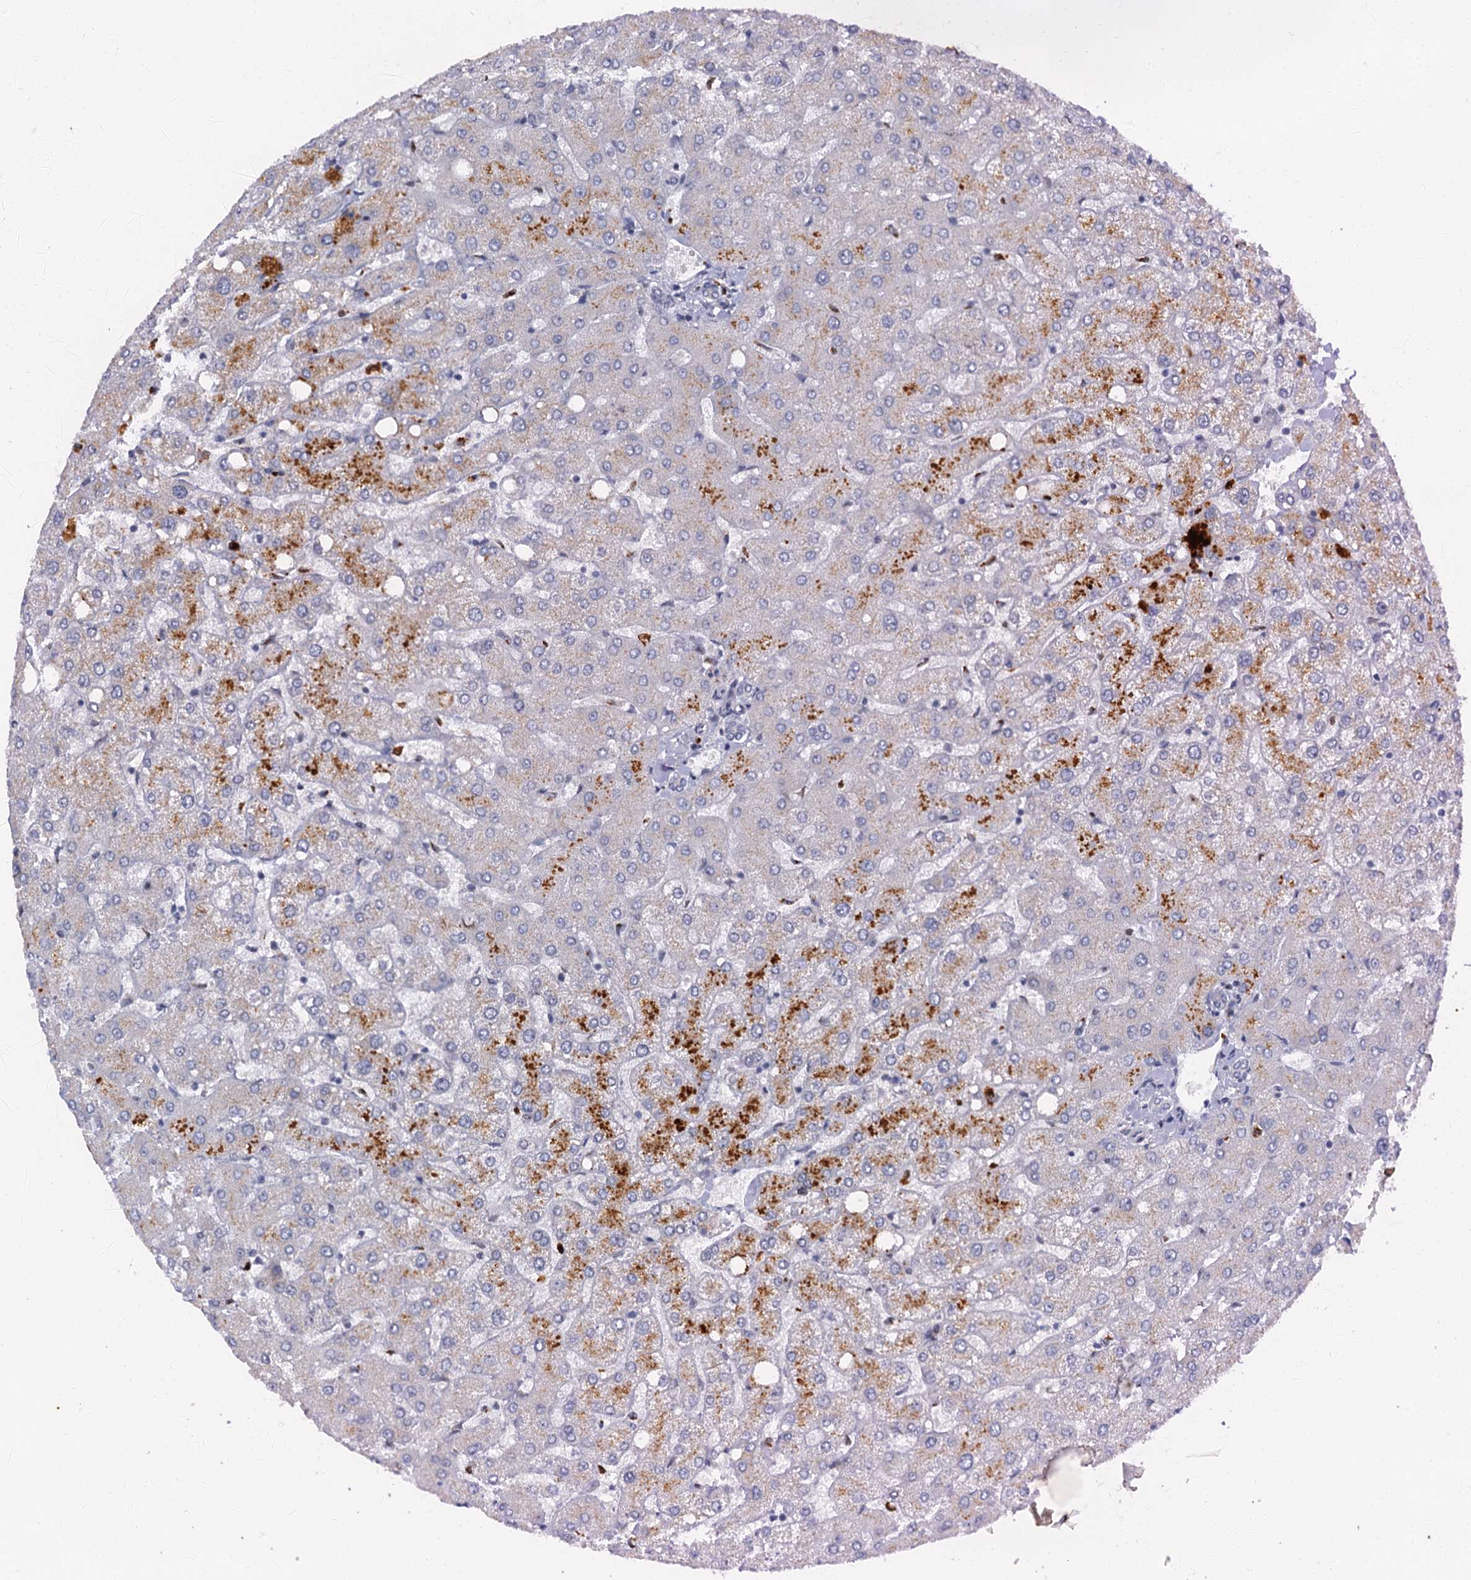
{"staining": {"intensity": "negative", "quantity": "none", "location": "none"}, "tissue": "liver", "cell_type": "Cholangiocytes", "image_type": "normal", "snomed": [{"axis": "morphology", "description": "Normal tissue, NOS"}, {"axis": "topography", "description": "Liver"}], "caption": "Photomicrograph shows no protein staining in cholangiocytes of benign liver. (DAB (3,3'-diaminobenzidine) IHC with hematoxylin counter stain).", "gene": "LYPD3", "patient": {"sex": "female", "age": 54}}